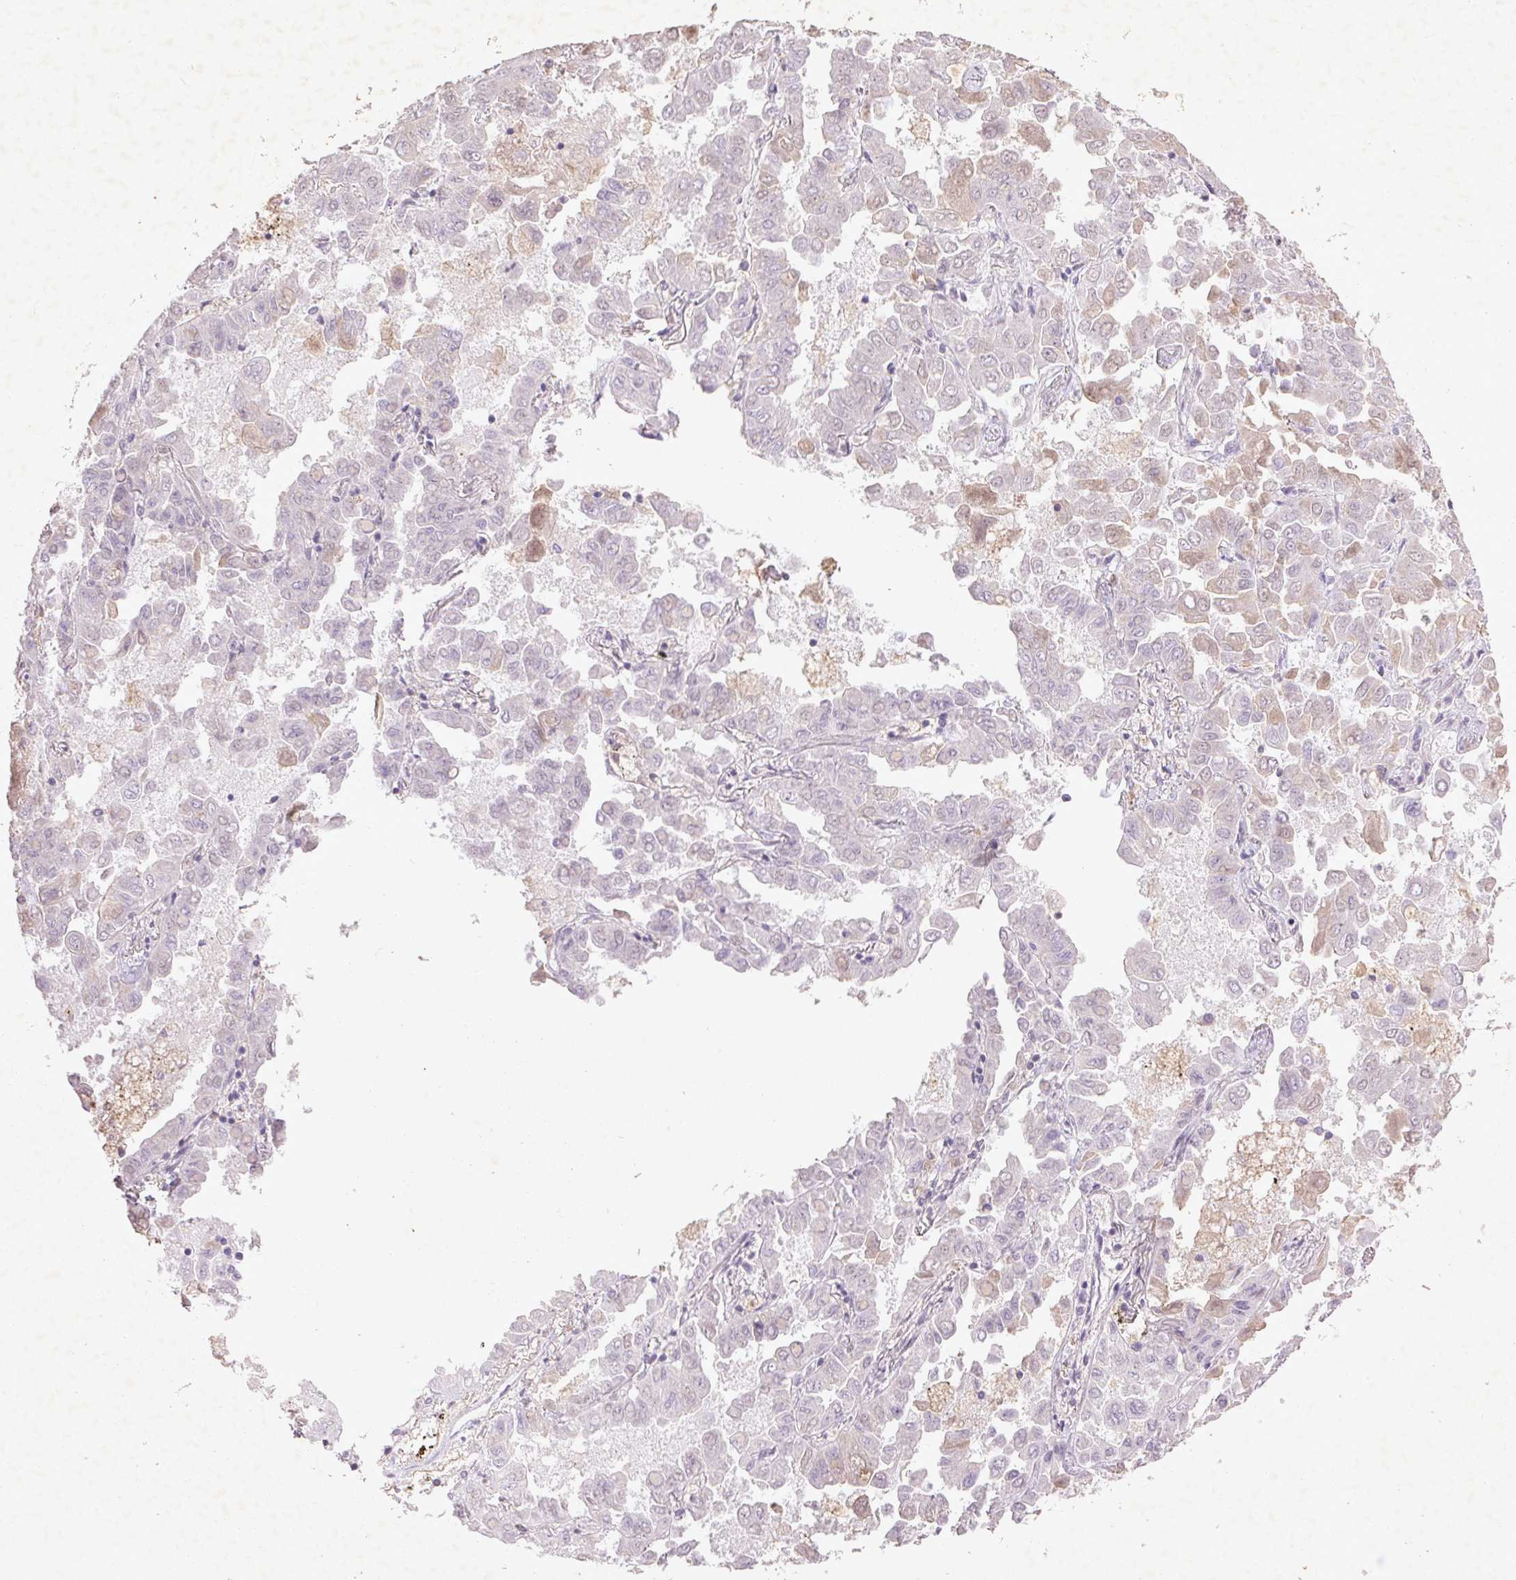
{"staining": {"intensity": "negative", "quantity": "none", "location": "none"}, "tissue": "lung cancer", "cell_type": "Tumor cells", "image_type": "cancer", "snomed": [{"axis": "morphology", "description": "Adenocarcinoma, NOS"}, {"axis": "topography", "description": "Lung"}], "caption": "This is a micrograph of immunohistochemistry staining of adenocarcinoma (lung), which shows no expression in tumor cells.", "gene": "FAM168B", "patient": {"sex": "male", "age": 64}}